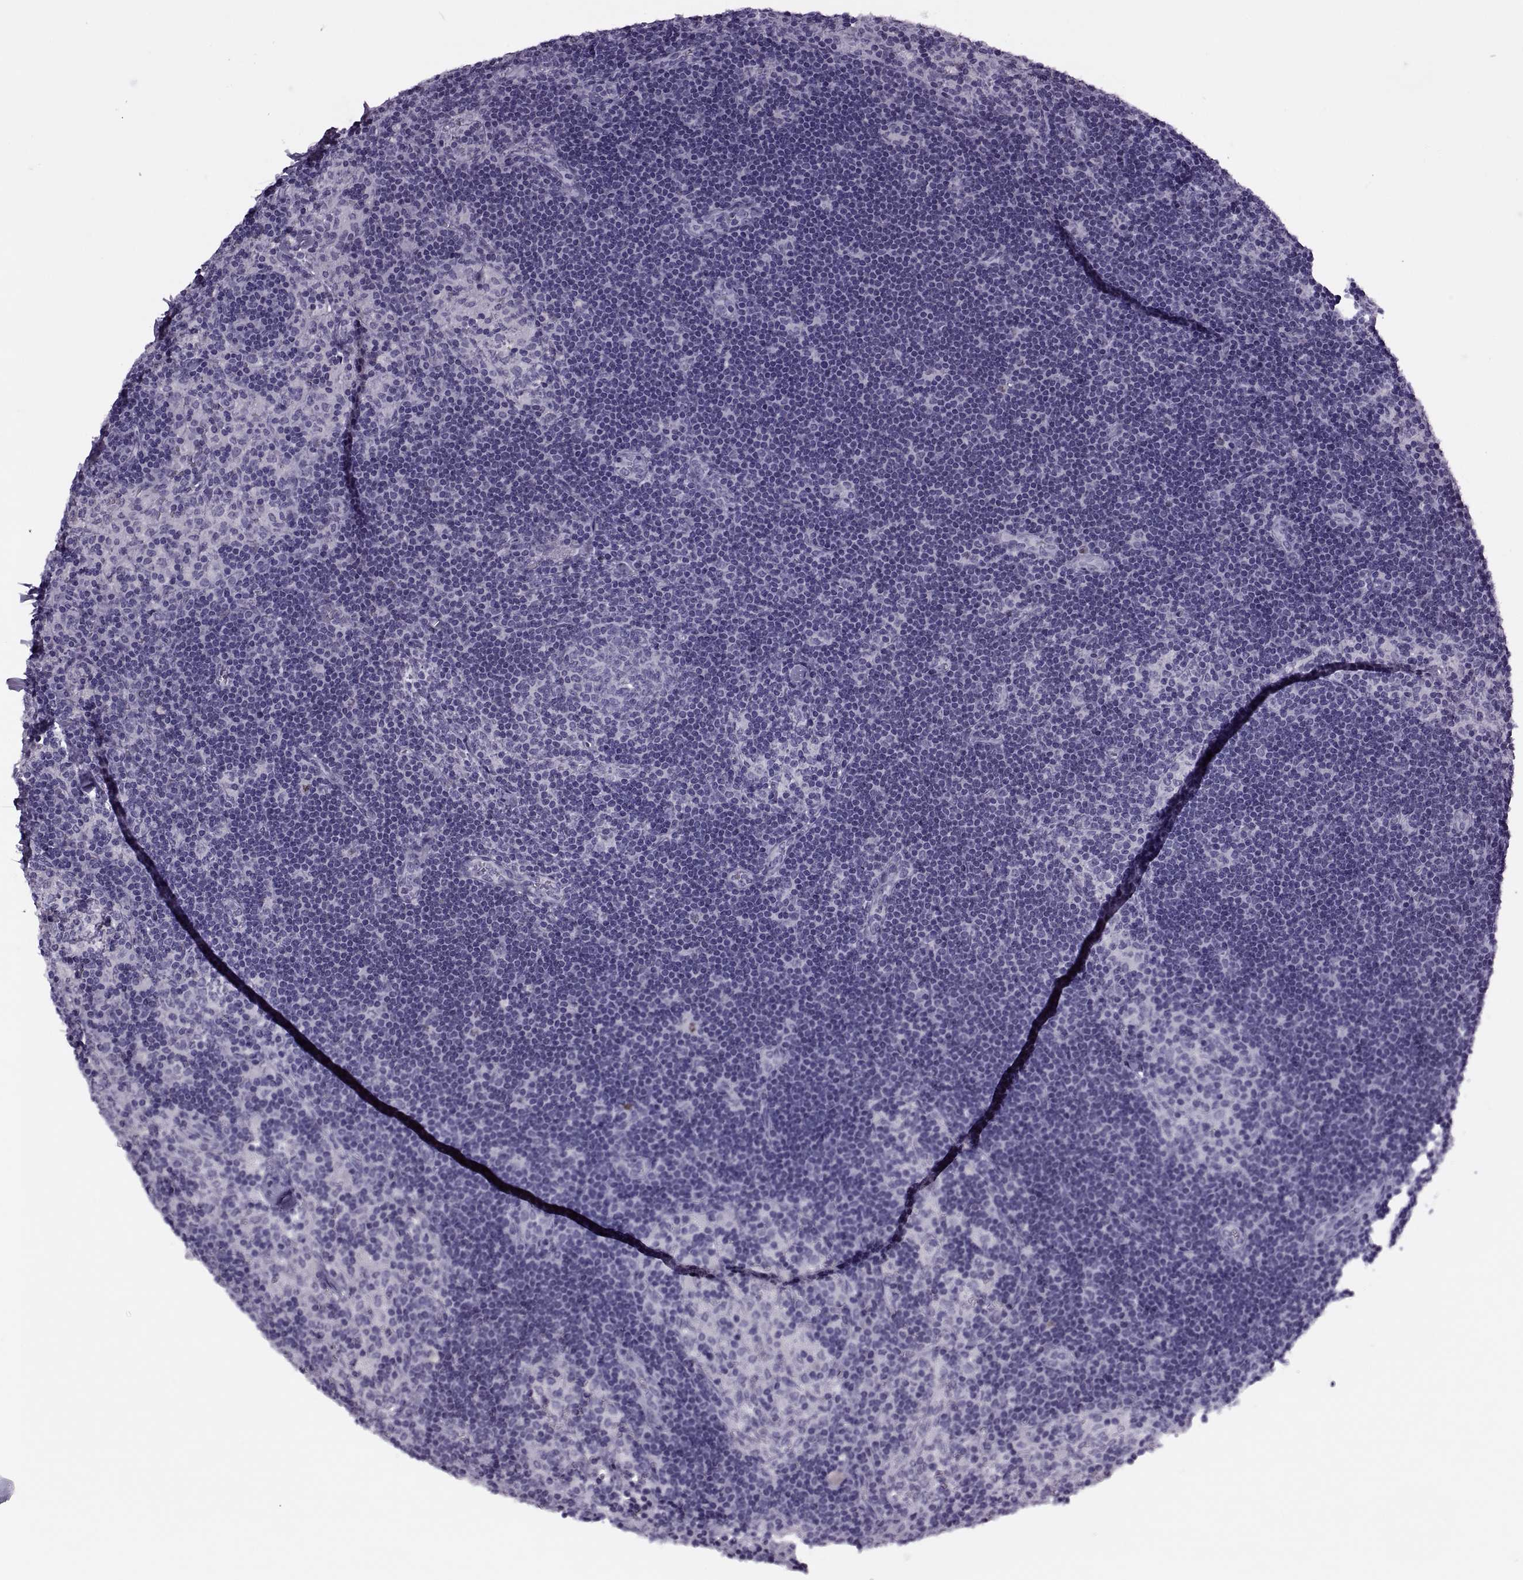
{"staining": {"intensity": "negative", "quantity": "none", "location": "none"}, "tissue": "lymph node", "cell_type": "Germinal center cells", "image_type": "normal", "snomed": [{"axis": "morphology", "description": "Normal tissue, NOS"}, {"axis": "topography", "description": "Lymph node"}], "caption": "Immunohistochemistry (IHC) histopathology image of benign lymph node stained for a protein (brown), which demonstrates no positivity in germinal center cells.", "gene": "FAM24A", "patient": {"sex": "female", "age": 52}}